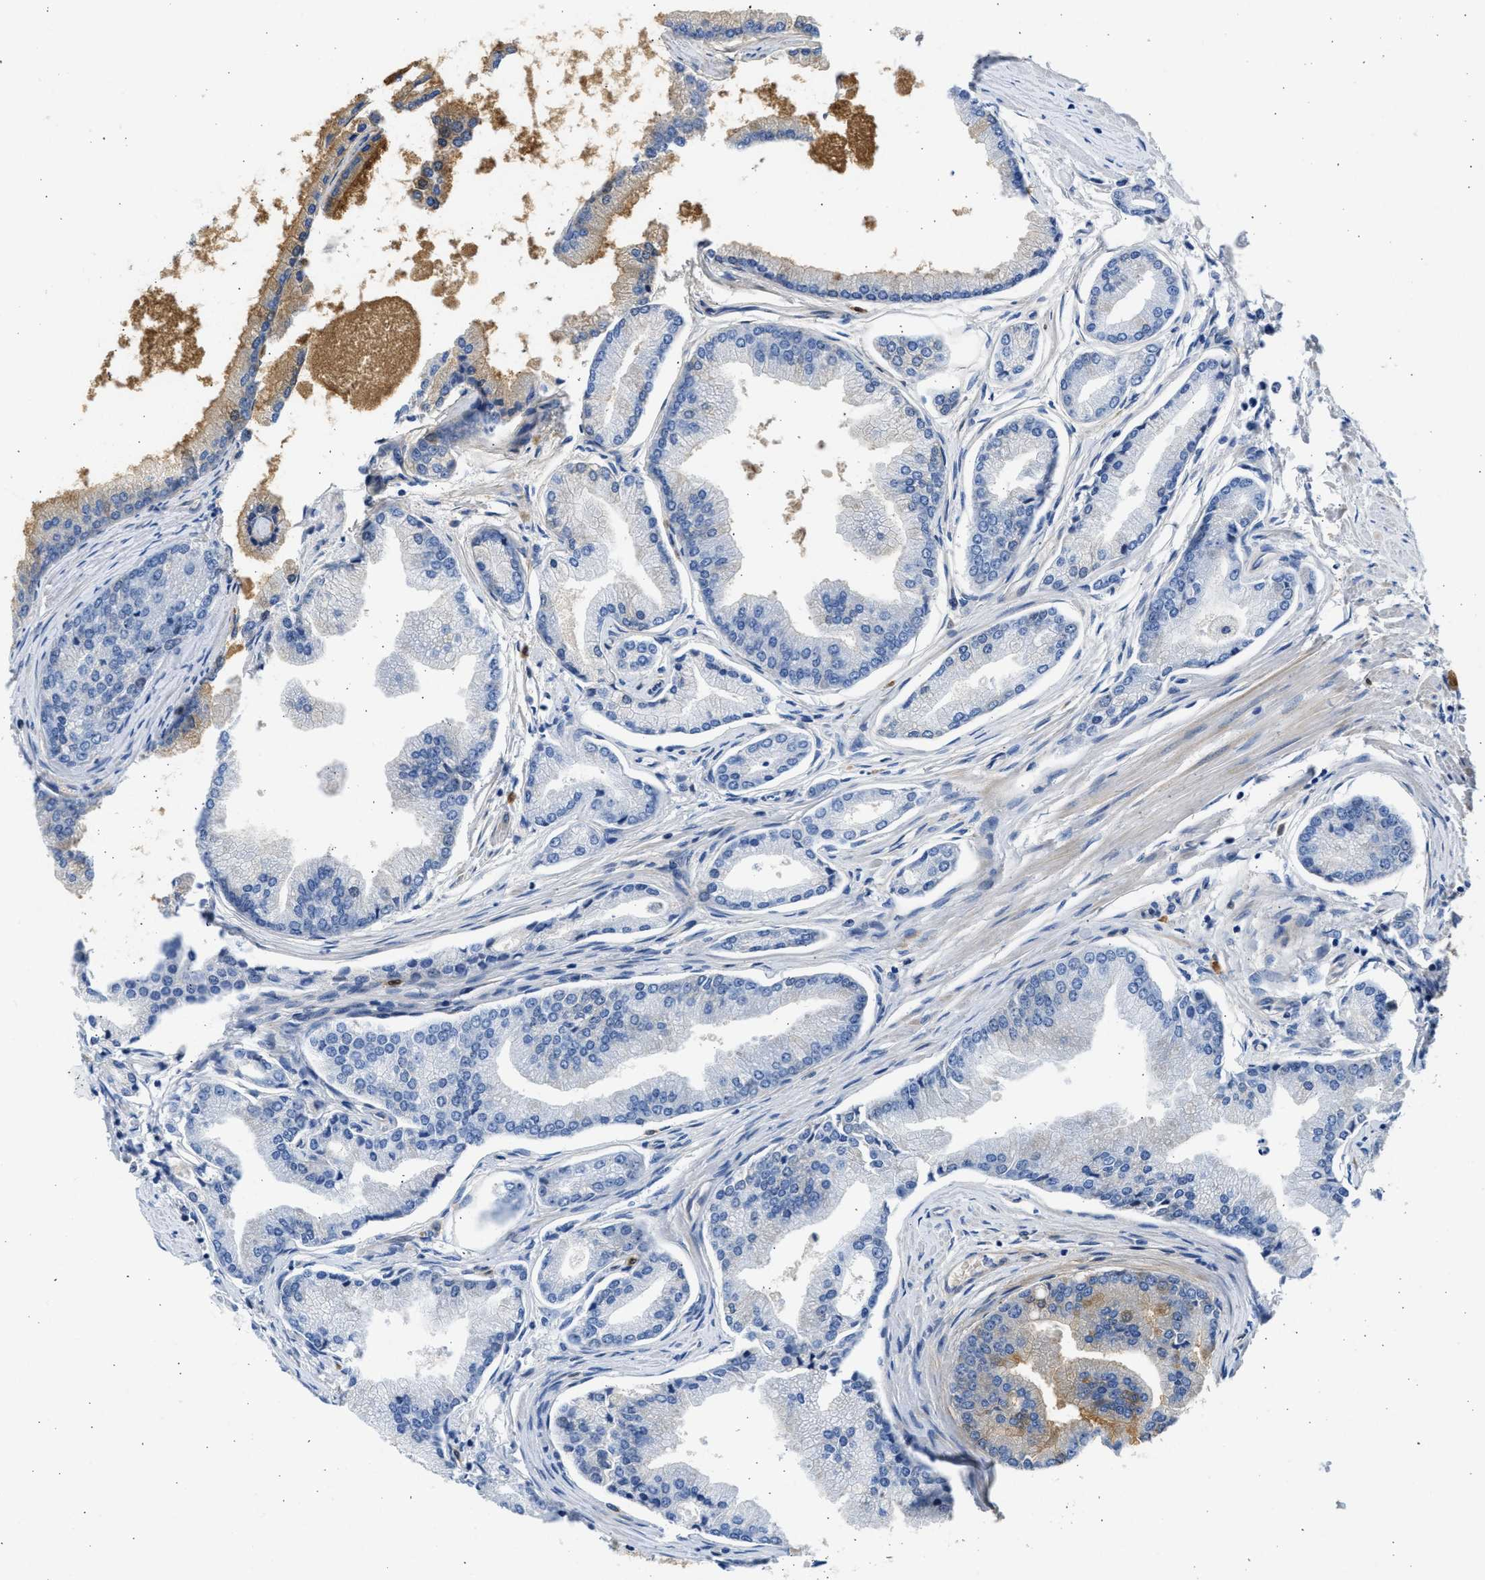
{"staining": {"intensity": "moderate", "quantity": "<25%", "location": "cytoplasmic/membranous"}, "tissue": "prostate cancer", "cell_type": "Tumor cells", "image_type": "cancer", "snomed": [{"axis": "morphology", "description": "Adenocarcinoma, High grade"}, {"axis": "topography", "description": "Prostate"}], "caption": "This photomicrograph displays immunohistochemistry (IHC) staining of prostate cancer, with low moderate cytoplasmic/membranous positivity in approximately <25% of tumor cells.", "gene": "SPATA3", "patient": {"sex": "male", "age": 61}}